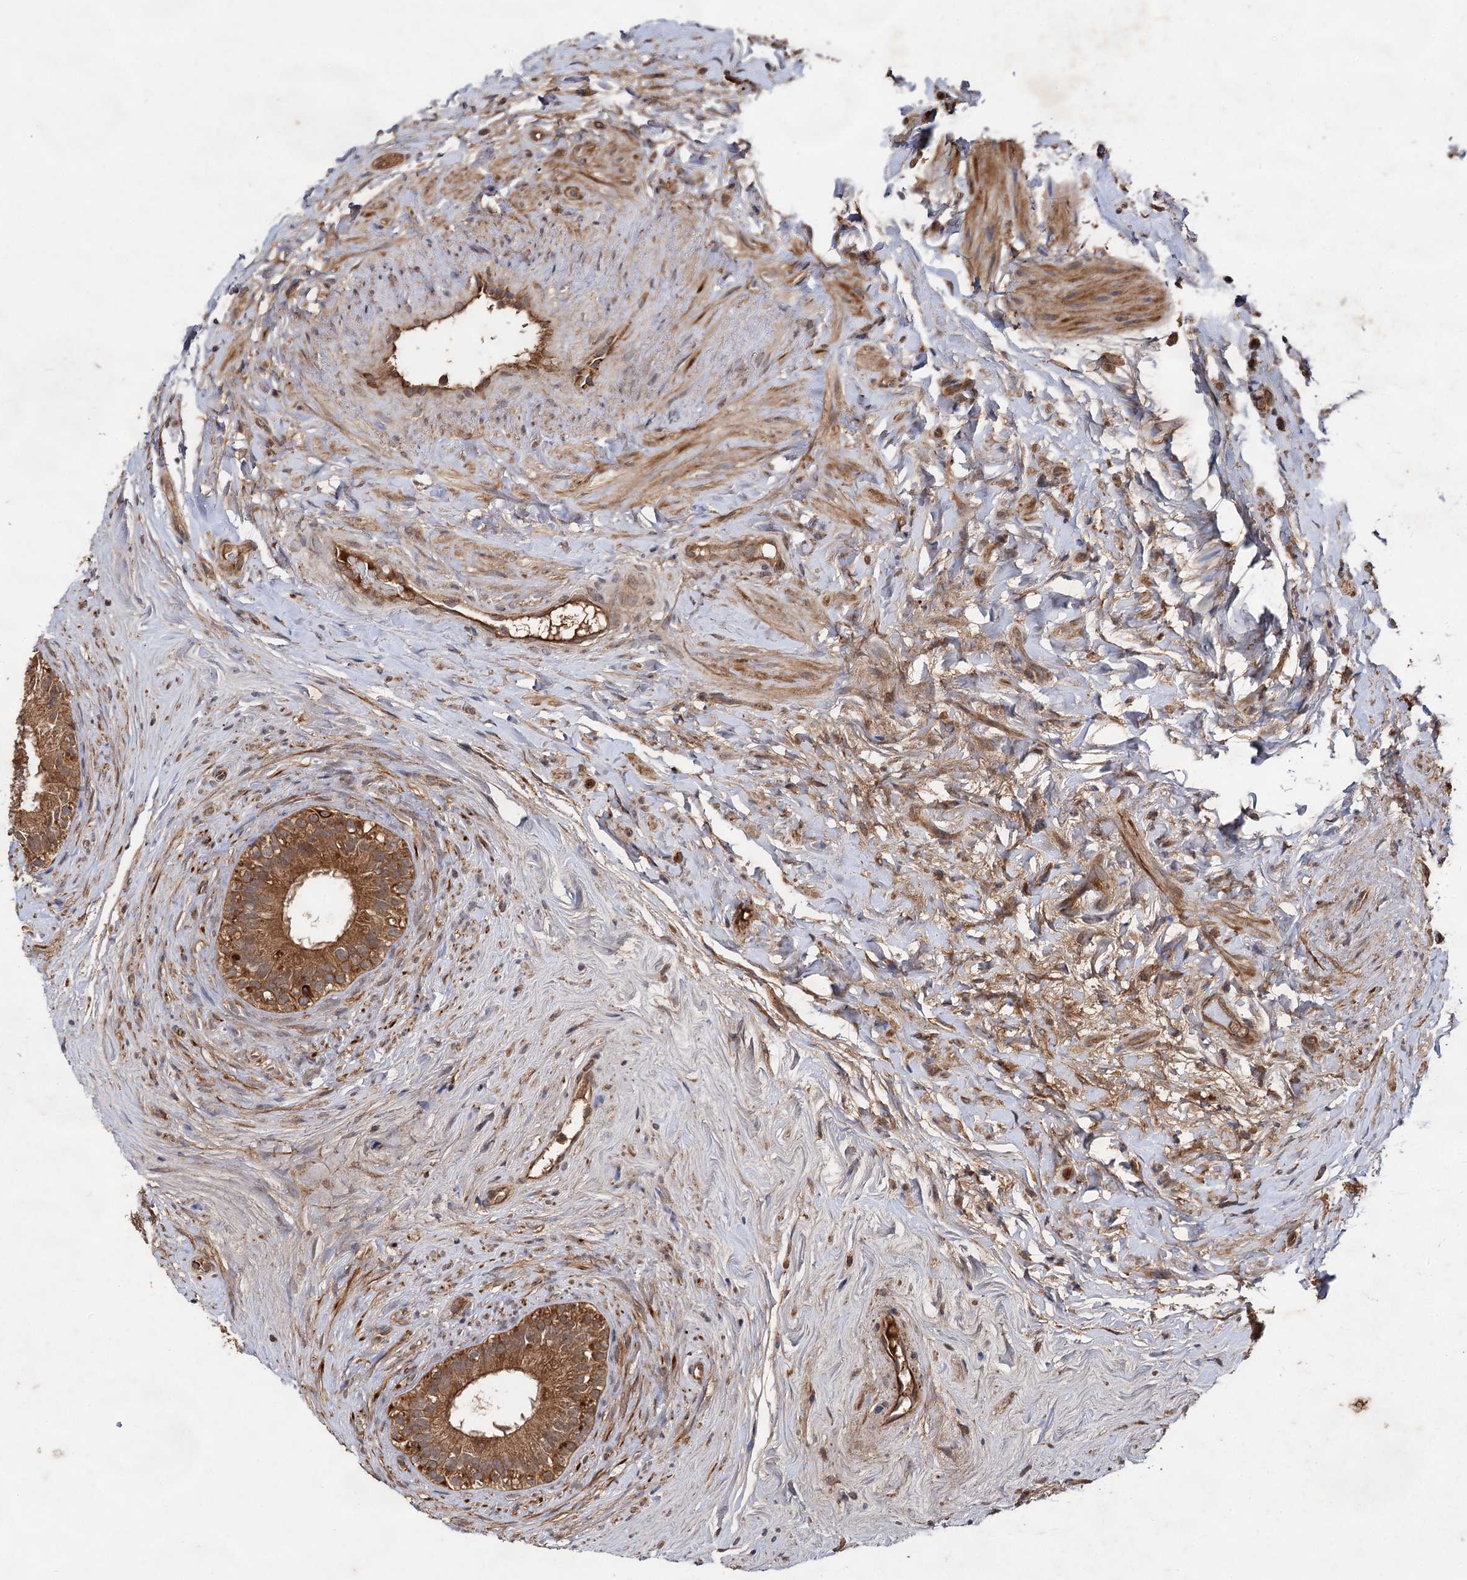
{"staining": {"intensity": "moderate", "quantity": ">75%", "location": "cytoplasmic/membranous"}, "tissue": "epididymis", "cell_type": "Glandular cells", "image_type": "normal", "snomed": [{"axis": "morphology", "description": "Normal tissue, NOS"}, {"axis": "topography", "description": "Epididymis"}], "caption": "Glandular cells exhibit moderate cytoplasmic/membranous expression in approximately >75% of cells in benign epididymis. The protein is shown in brown color, while the nuclei are stained blue.", "gene": "TEX9", "patient": {"sex": "male", "age": 84}}